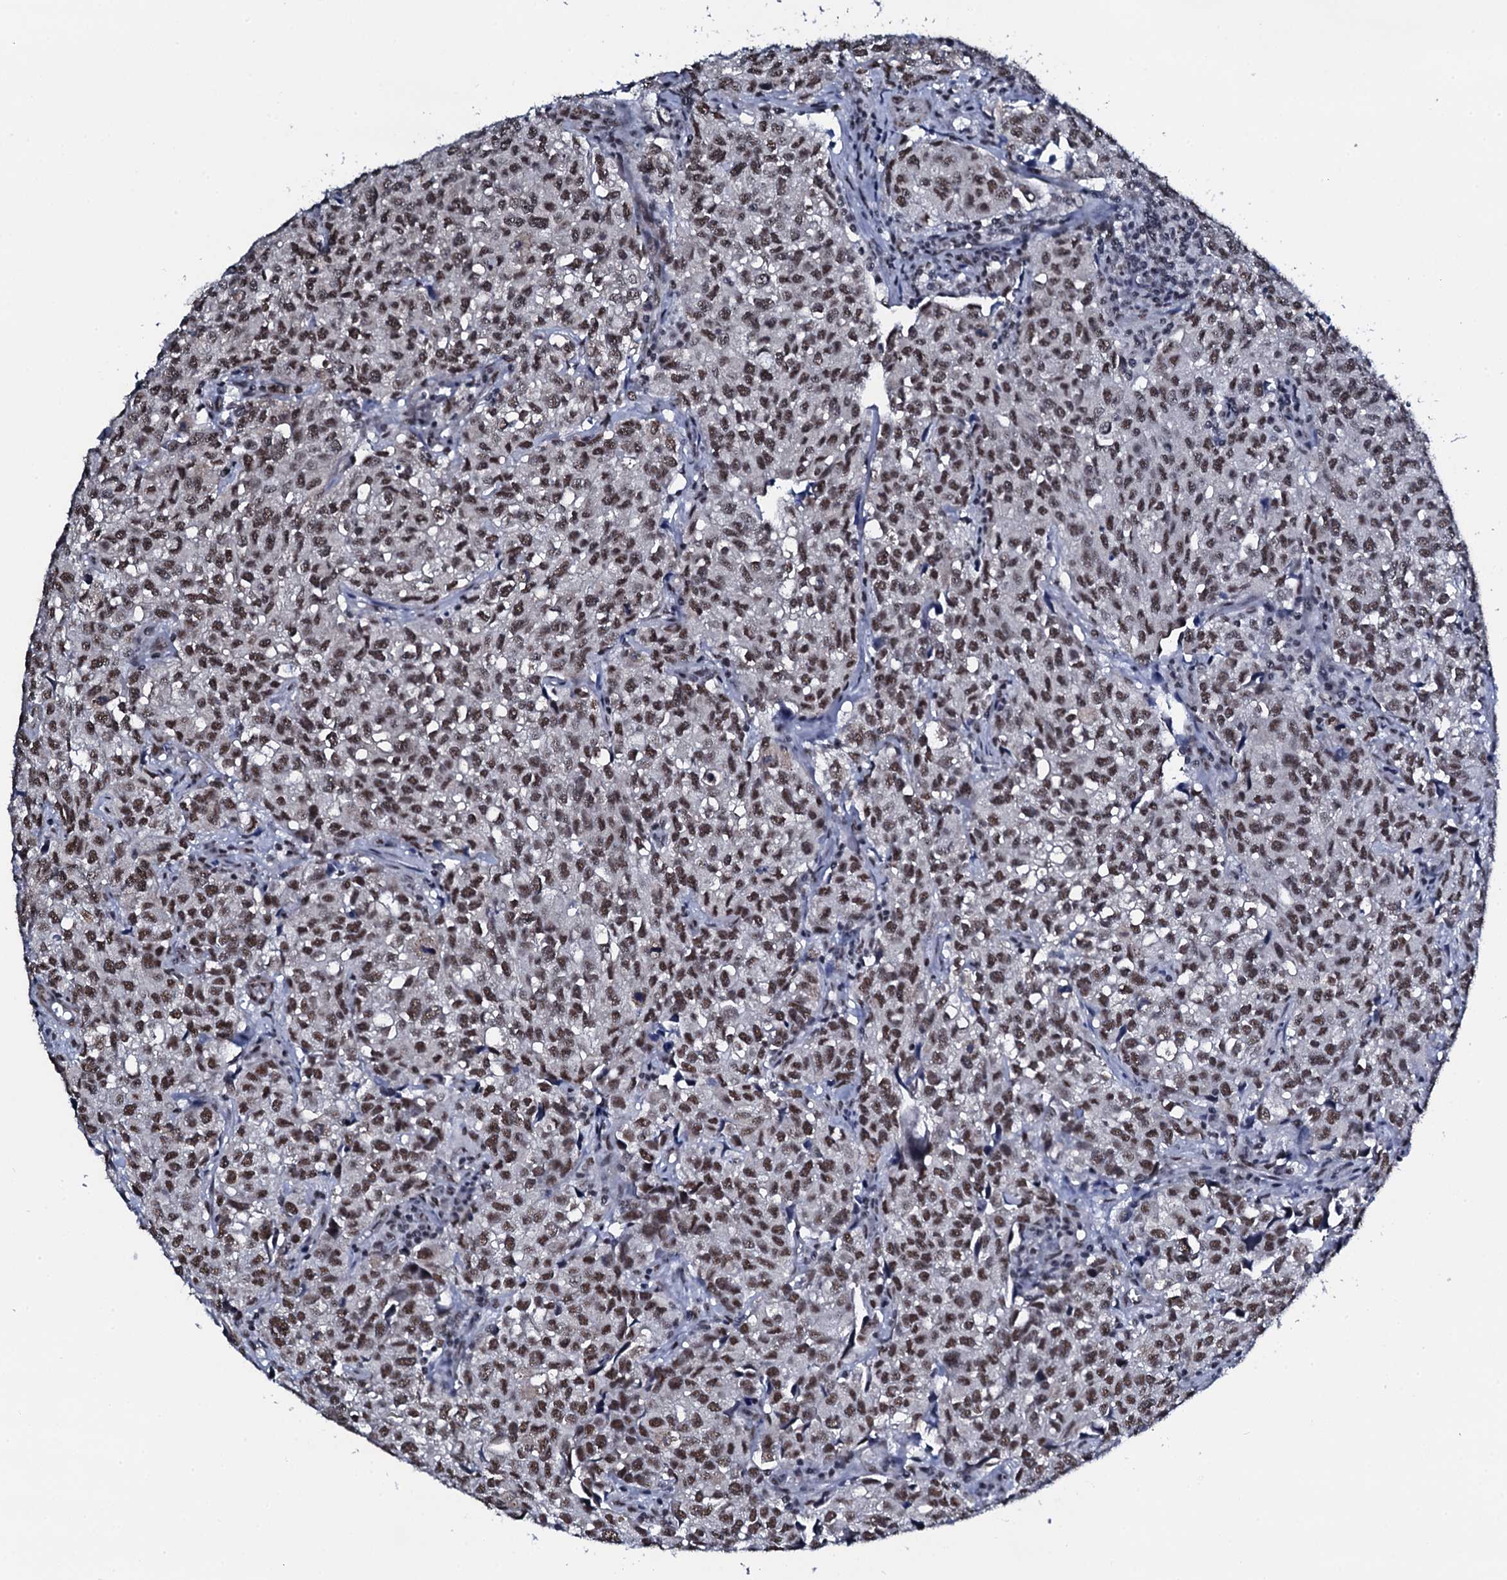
{"staining": {"intensity": "moderate", "quantity": ">75%", "location": "nuclear"}, "tissue": "urothelial cancer", "cell_type": "Tumor cells", "image_type": "cancer", "snomed": [{"axis": "morphology", "description": "Urothelial carcinoma, High grade"}, {"axis": "topography", "description": "Urinary bladder"}], "caption": "A micrograph of human urothelial carcinoma (high-grade) stained for a protein displays moderate nuclear brown staining in tumor cells.", "gene": "CWC15", "patient": {"sex": "female", "age": 75}}